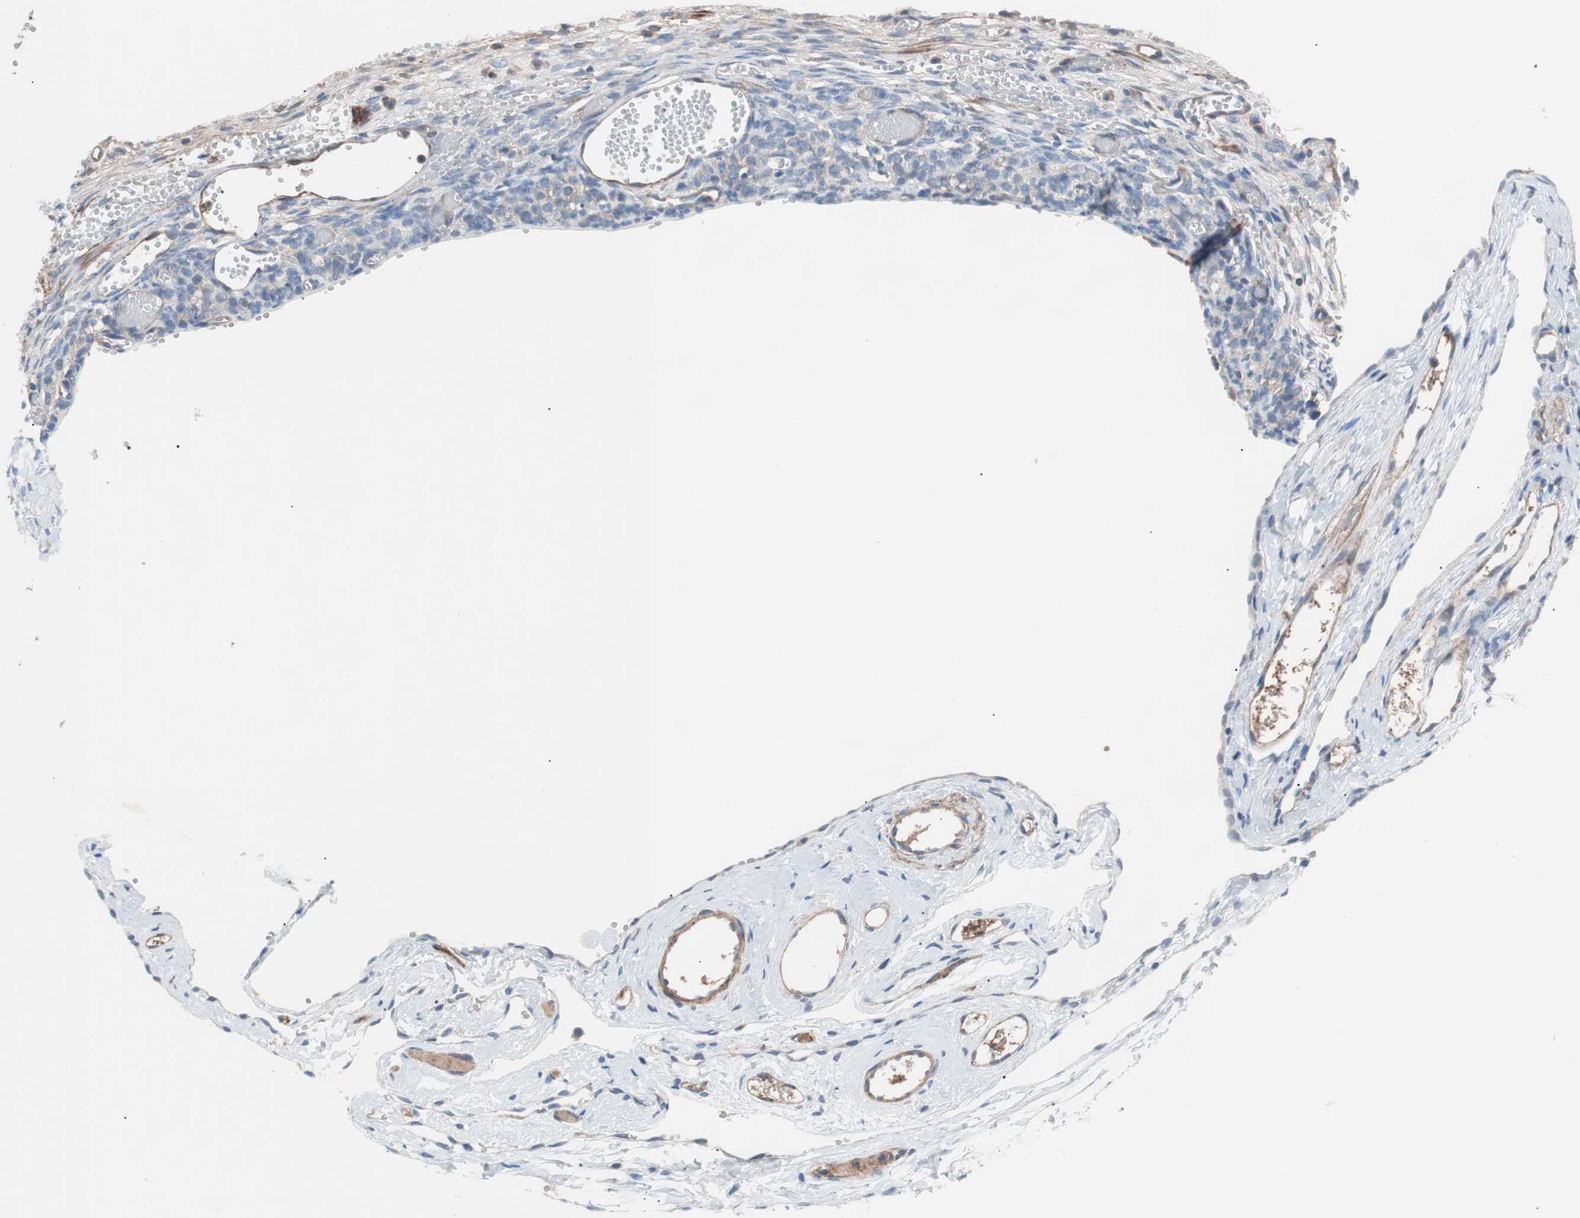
{"staining": {"intensity": "moderate", "quantity": ">75%", "location": "cytoplasmic/membranous"}, "tissue": "ovary", "cell_type": "Follicle cells", "image_type": "normal", "snomed": [{"axis": "morphology", "description": "Normal tissue, NOS"}, {"axis": "topography", "description": "Ovary"}], "caption": "A medium amount of moderate cytoplasmic/membranous staining is present in approximately >75% of follicle cells in unremarkable ovary. Nuclei are stained in blue.", "gene": "GPR160", "patient": {"sex": "female", "age": 35}}